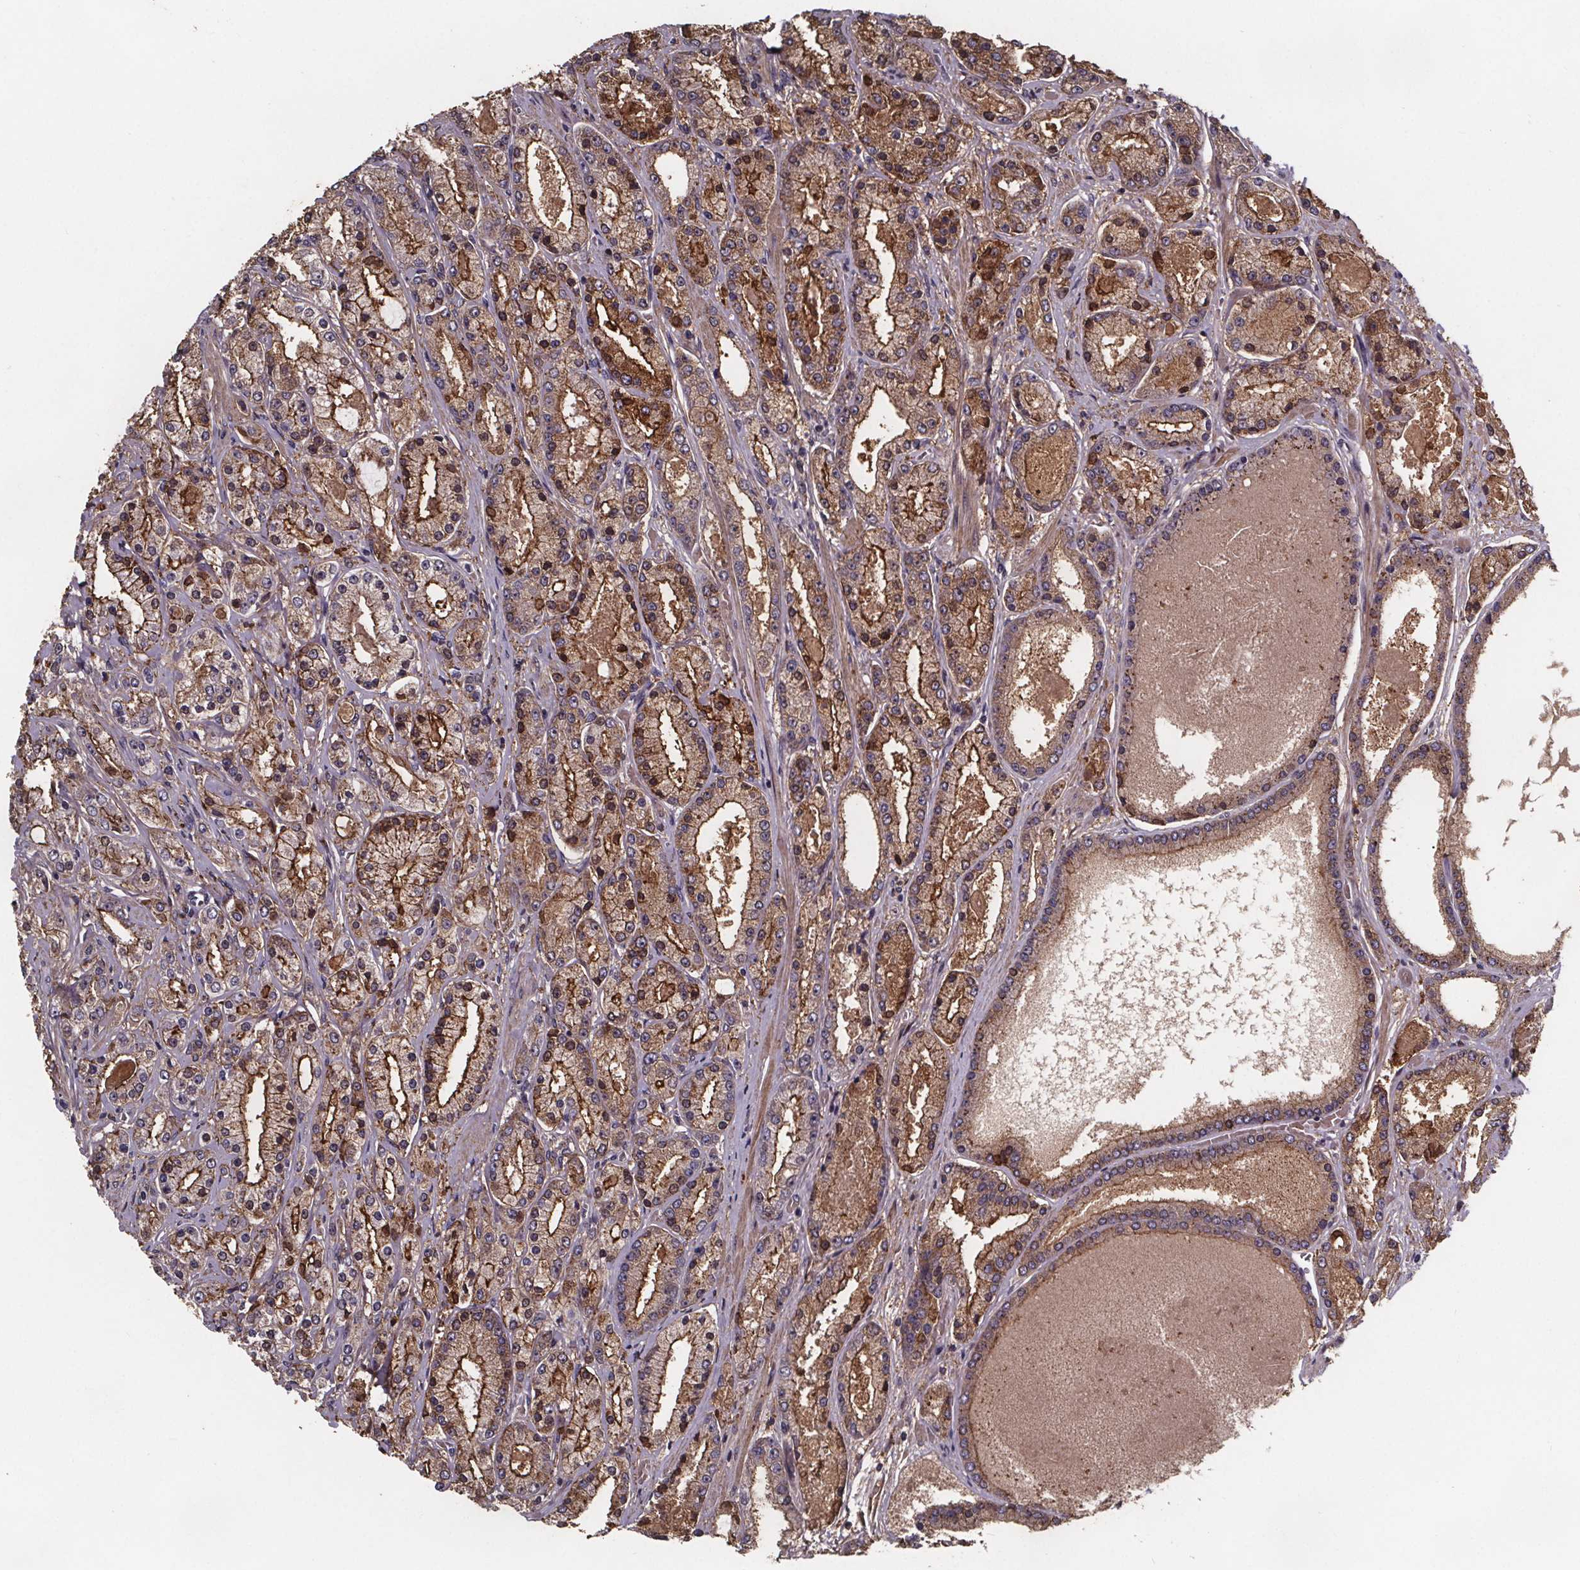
{"staining": {"intensity": "moderate", "quantity": ">75%", "location": "cytoplasmic/membranous"}, "tissue": "prostate cancer", "cell_type": "Tumor cells", "image_type": "cancer", "snomed": [{"axis": "morphology", "description": "Adenocarcinoma, High grade"}, {"axis": "topography", "description": "Prostate"}], "caption": "Approximately >75% of tumor cells in prostate high-grade adenocarcinoma display moderate cytoplasmic/membranous protein positivity as visualized by brown immunohistochemical staining.", "gene": "FASTKD3", "patient": {"sex": "male", "age": 67}}